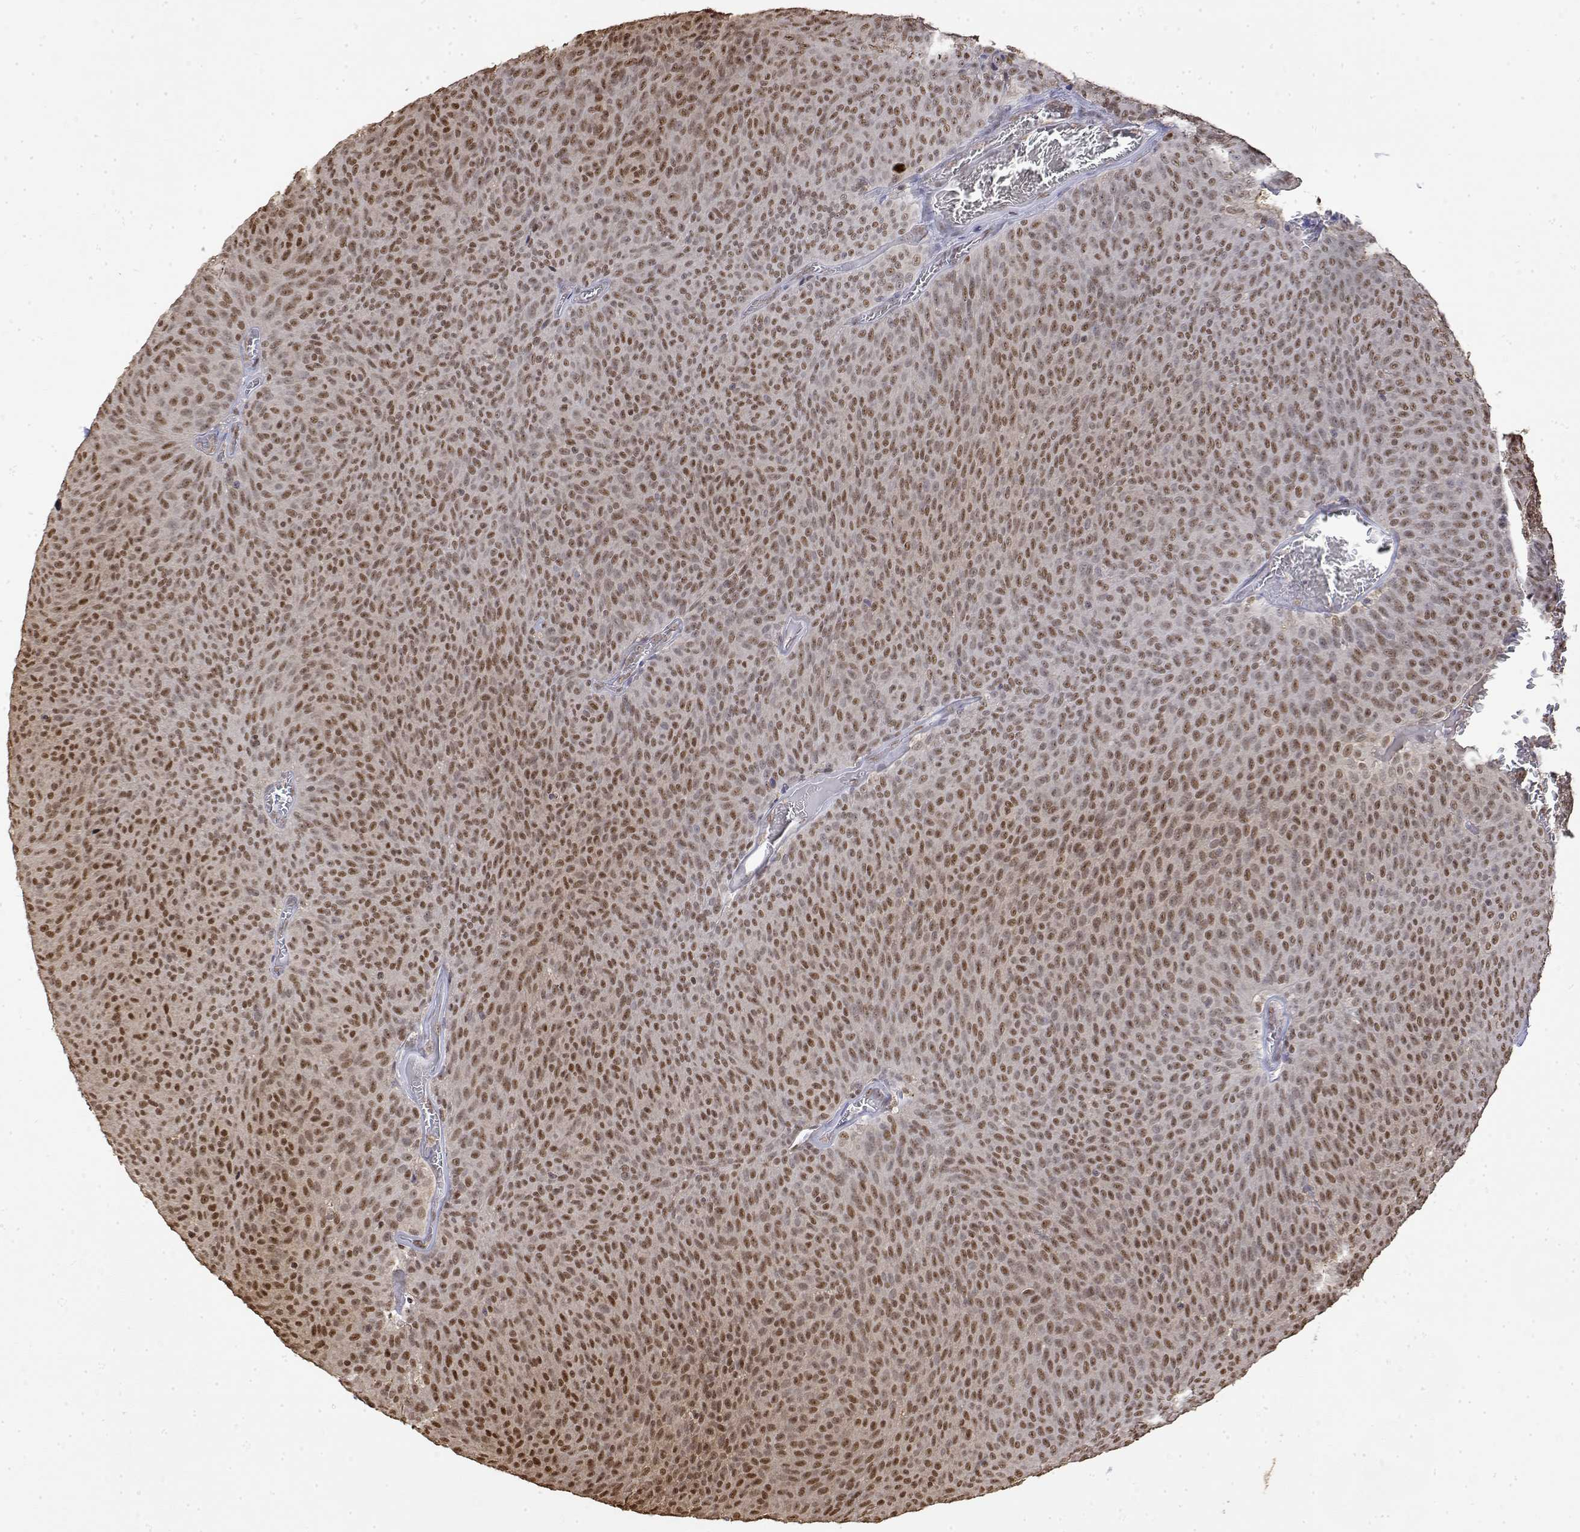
{"staining": {"intensity": "moderate", "quantity": "25%-75%", "location": "nuclear"}, "tissue": "urothelial cancer", "cell_type": "Tumor cells", "image_type": "cancer", "snomed": [{"axis": "morphology", "description": "Urothelial carcinoma, Low grade"}, {"axis": "topography", "description": "Urinary bladder"}], "caption": "The immunohistochemical stain labels moderate nuclear positivity in tumor cells of urothelial cancer tissue.", "gene": "TPI1", "patient": {"sex": "male", "age": 77}}